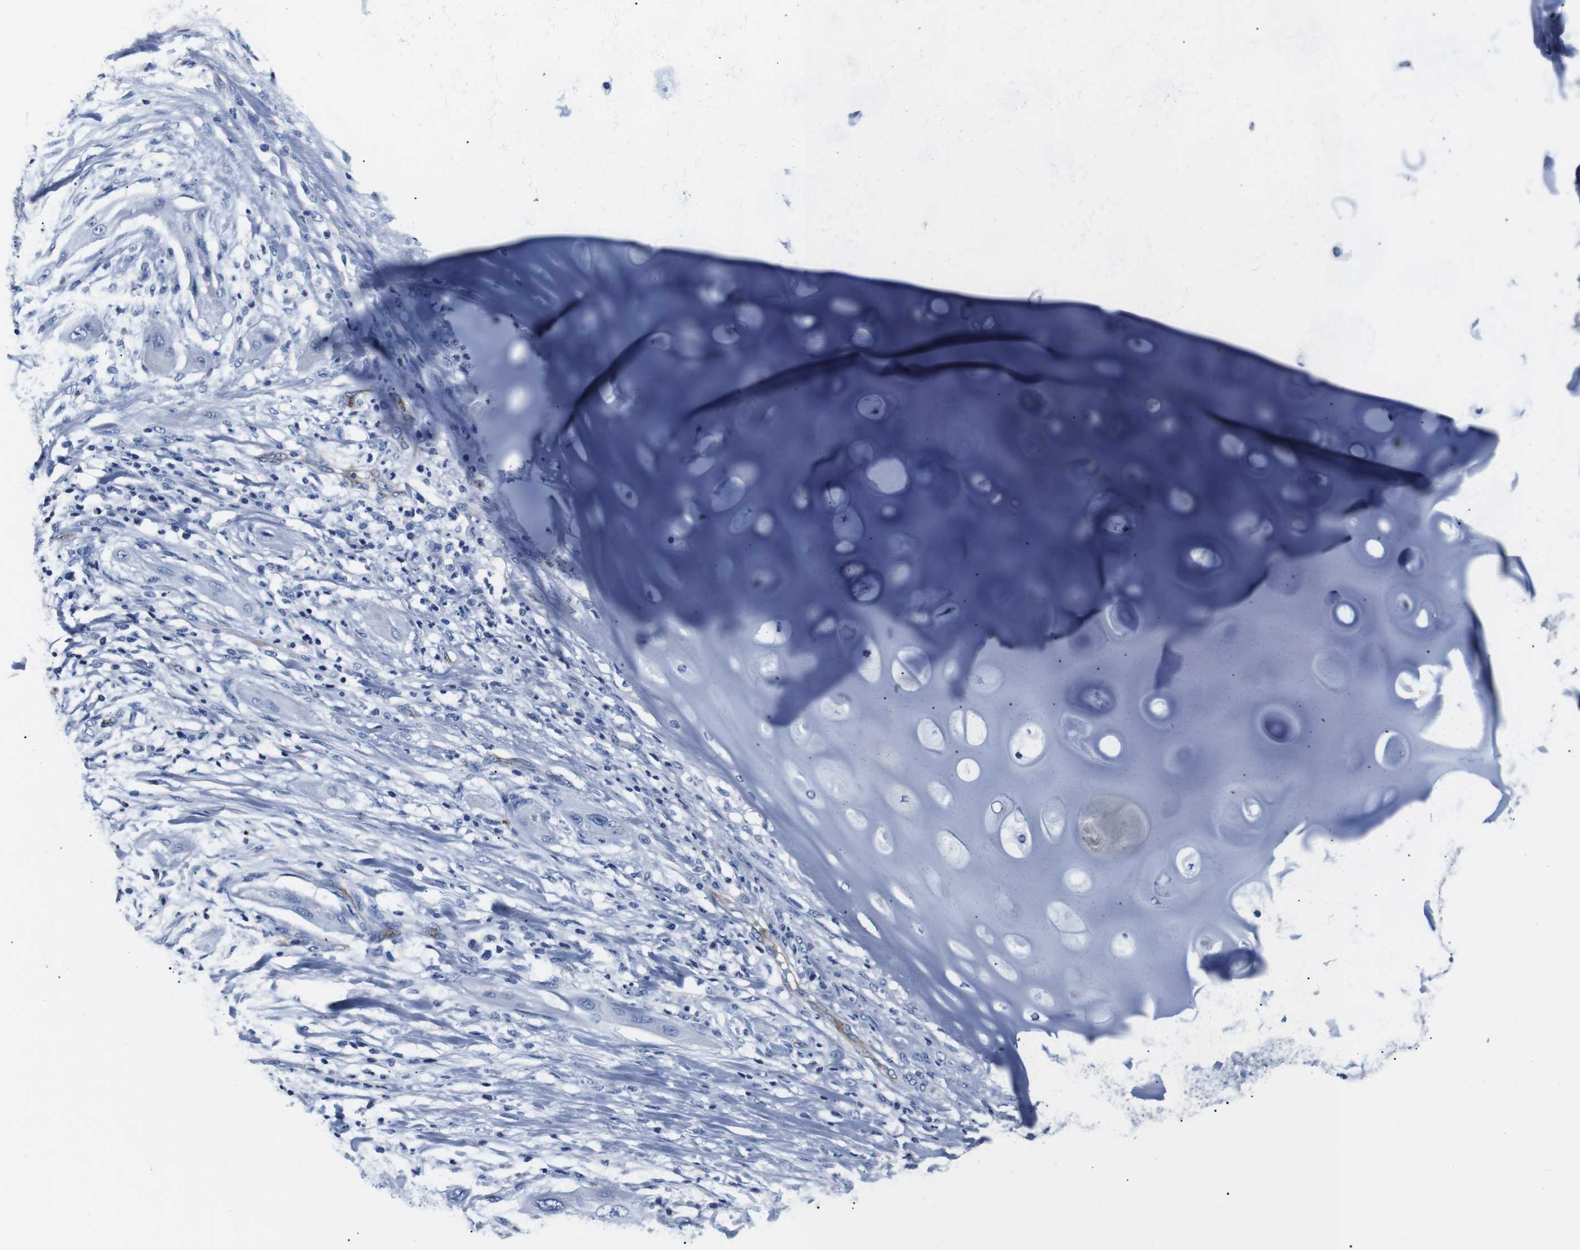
{"staining": {"intensity": "negative", "quantity": "none", "location": "none"}, "tissue": "lung cancer", "cell_type": "Tumor cells", "image_type": "cancer", "snomed": [{"axis": "morphology", "description": "Squamous cell carcinoma, NOS"}, {"axis": "topography", "description": "Lung"}], "caption": "Immunohistochemistry of human lung cancer (squamous cell carcinoma) demonstrates no expression in tumor cells.", "gene": "MUC4", "patient": {"sex": "female", "age": 47}}